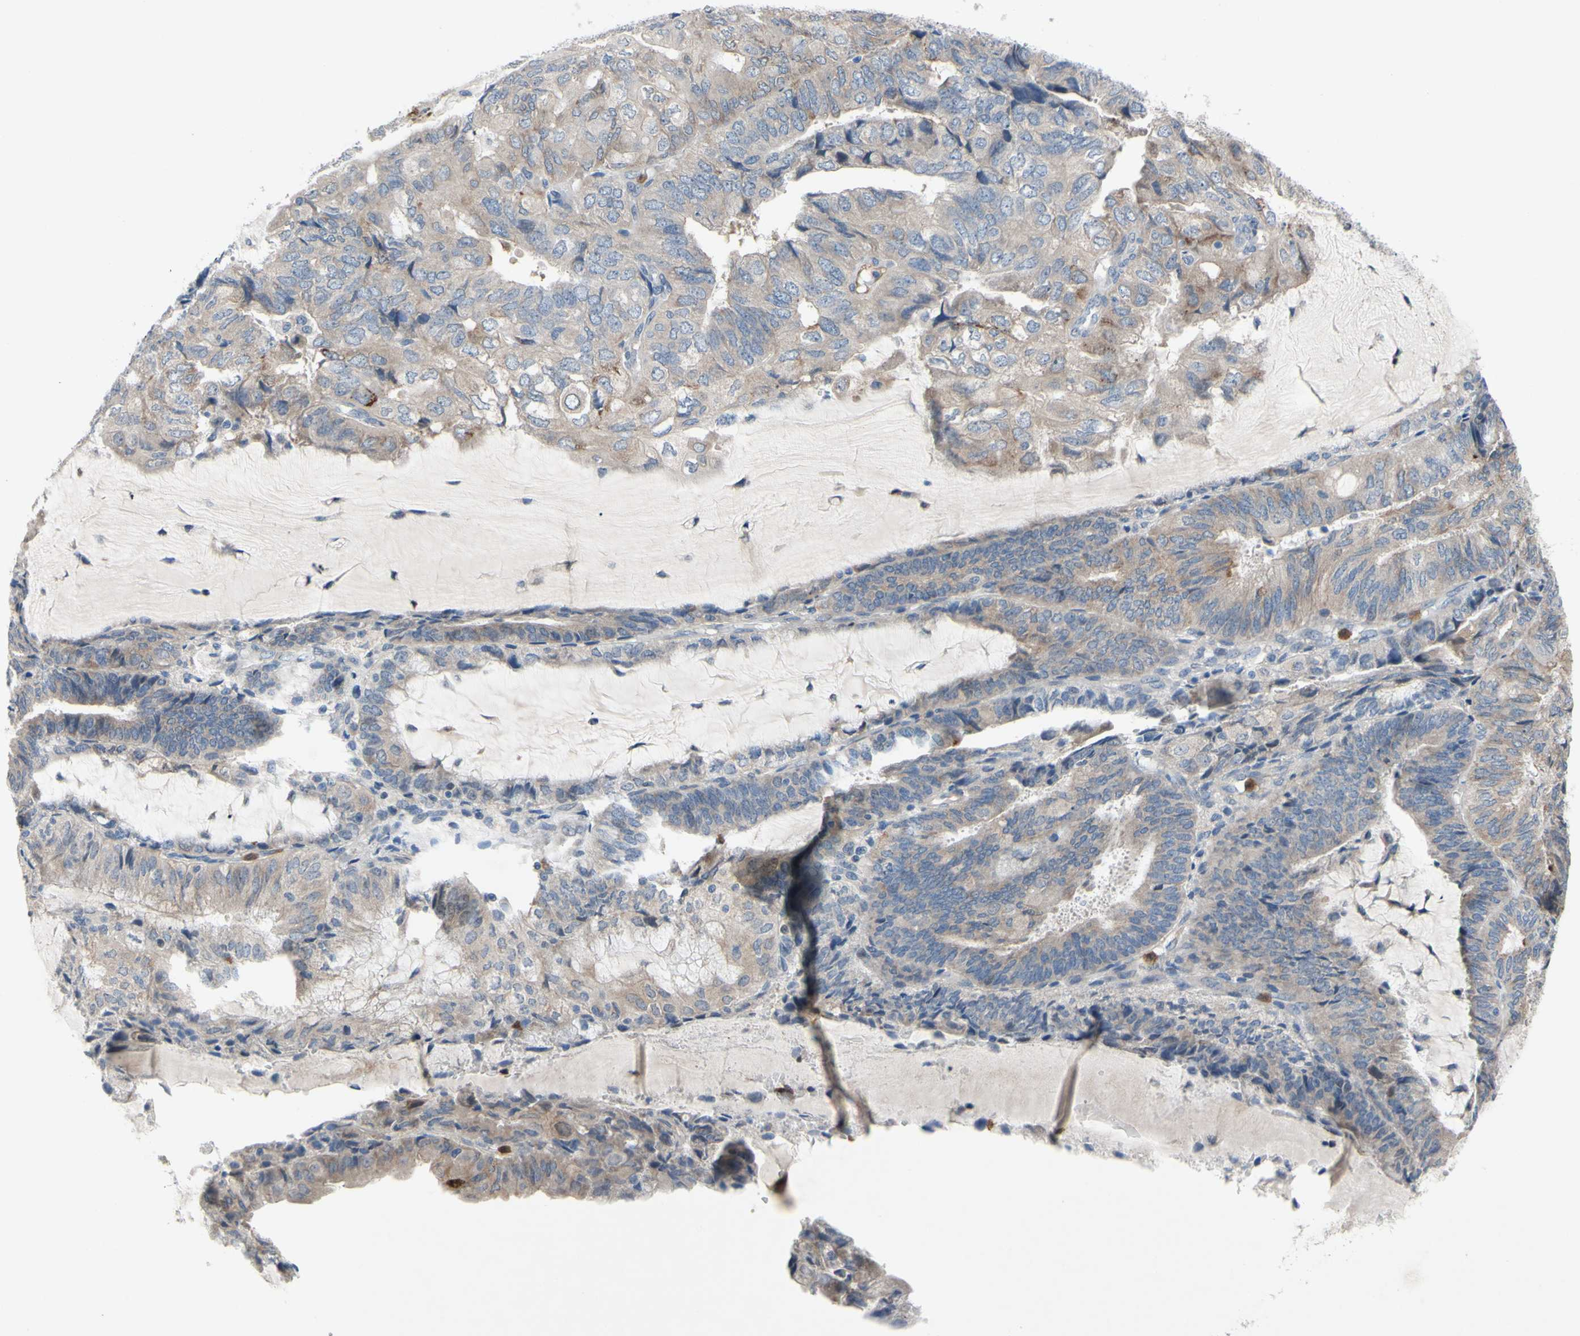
{"staining": {"intensity": "moderate", "quantity": ">75%", "location": "cytoplasmic/membranous"}, "tissue": "endometrial cancer", "cell_type": "Tumor cells", "image_type": "cancer", "snomed": [{"axis": "morphology", "description": "Adenocarcinoma, NOS"}, {"axis": "topography", "description": "Endometrium"}], "caption": "Approximately >75% of tumor cells in human adenocarcinoma (endometrial) show moderate cytoplasmic/membranous protein staining as visualized by brown immunohistochemical staining.", "gene": "GRAMD2B", "patient": {"sex": "female", "age": 81}}